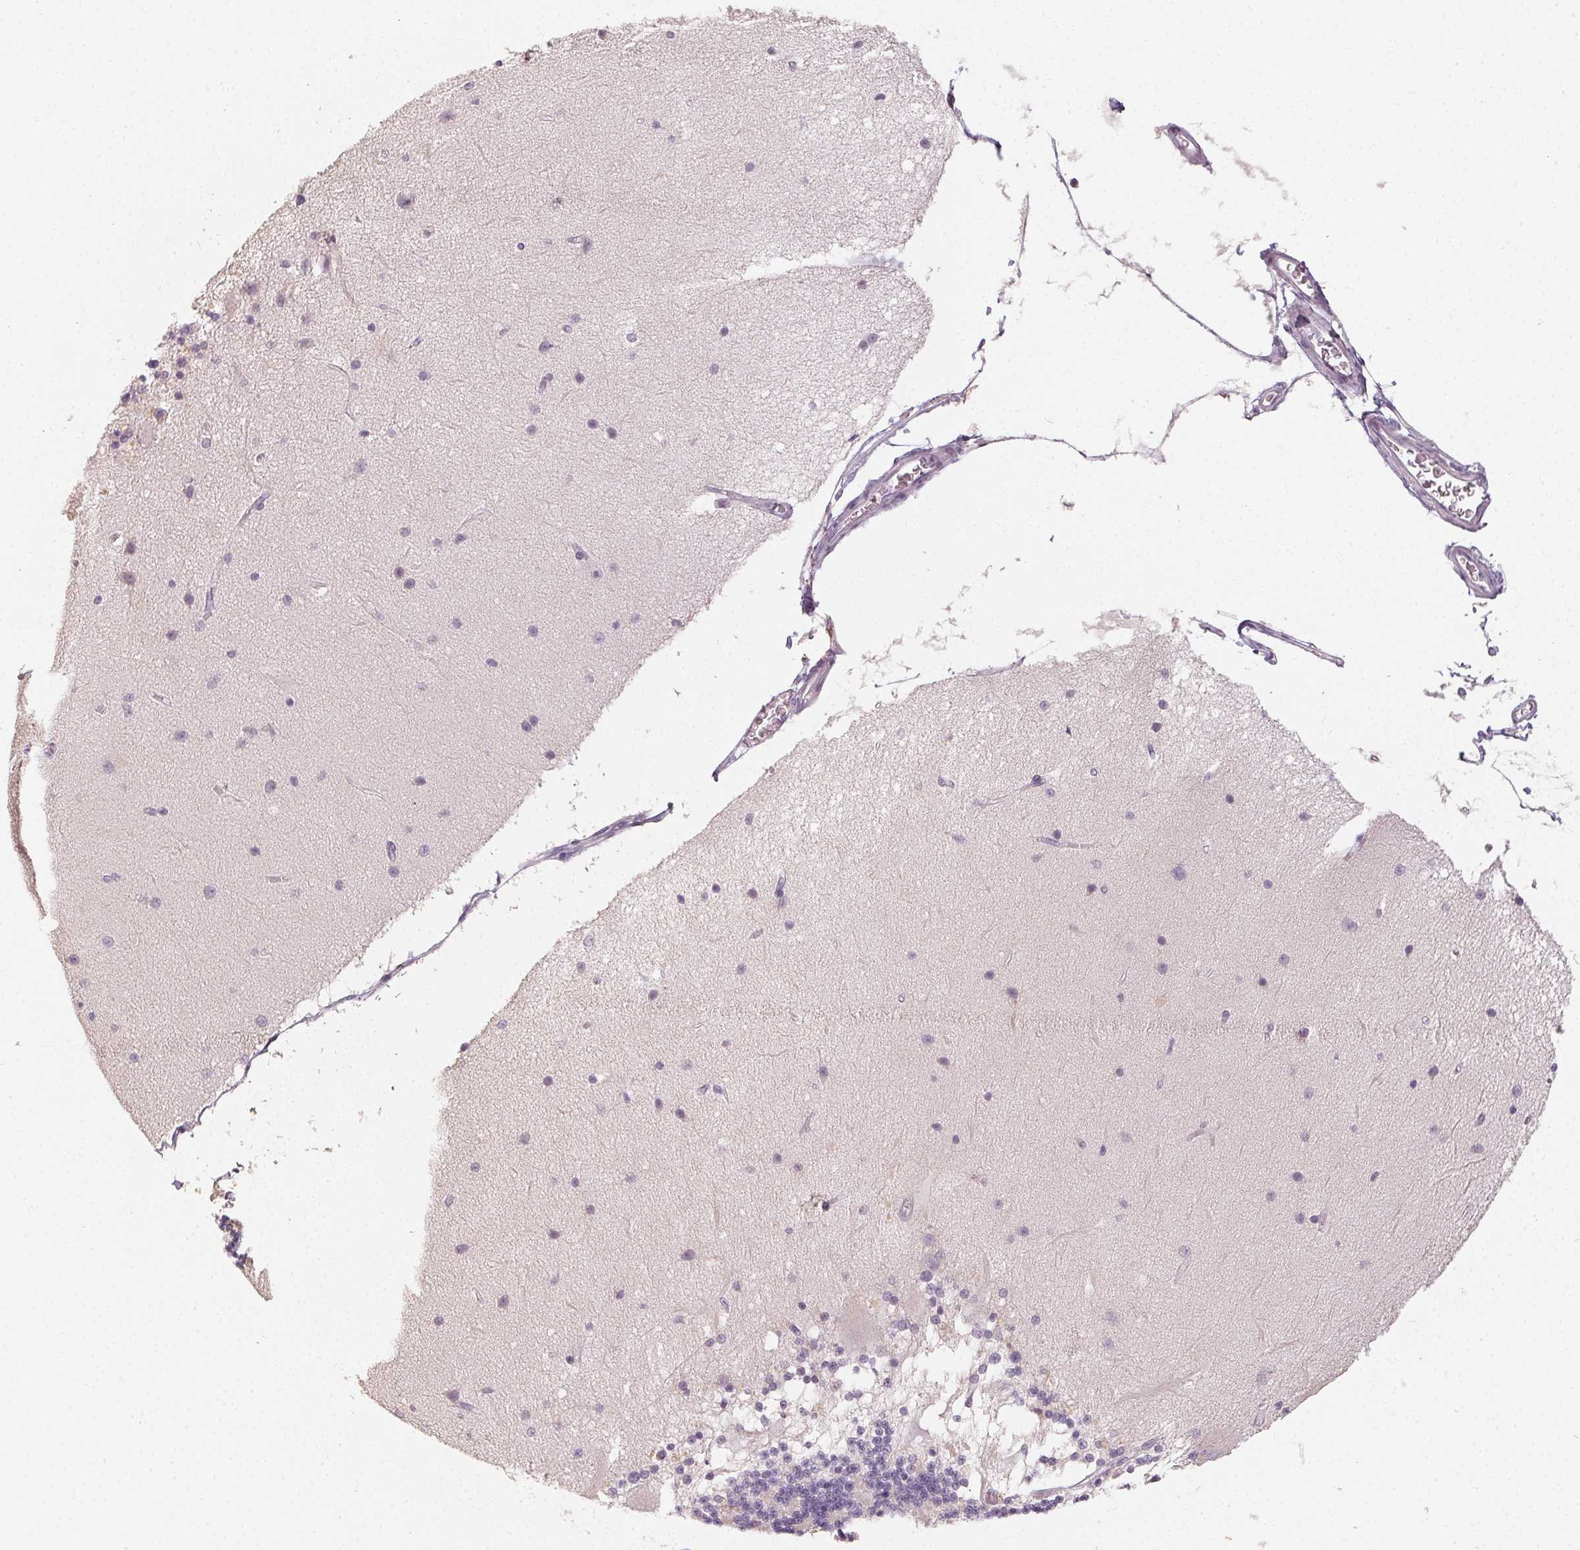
{"staining": {"intensity": "negative", "quantity": "none", "location": "none"}, "tissue": "cerebellum", "cell_type": "Cells in granular layer", "image_type": "normal", "snomed": [{"axis": "morphology", "description": "Normal tissue, NOS"}, {"axis": "topography", "description": "Cerebellum"}], "caption": "Immunohistochemical staining of normal cerebellum displays no significant staining in cells in granular layer. (DAB (3,3'-diaminobenzidine) immunohistochemistry (IHC) with hematoxylin counter stain).", "gene": "LVRN", "patient": {"sex": "female", "age": 54}}